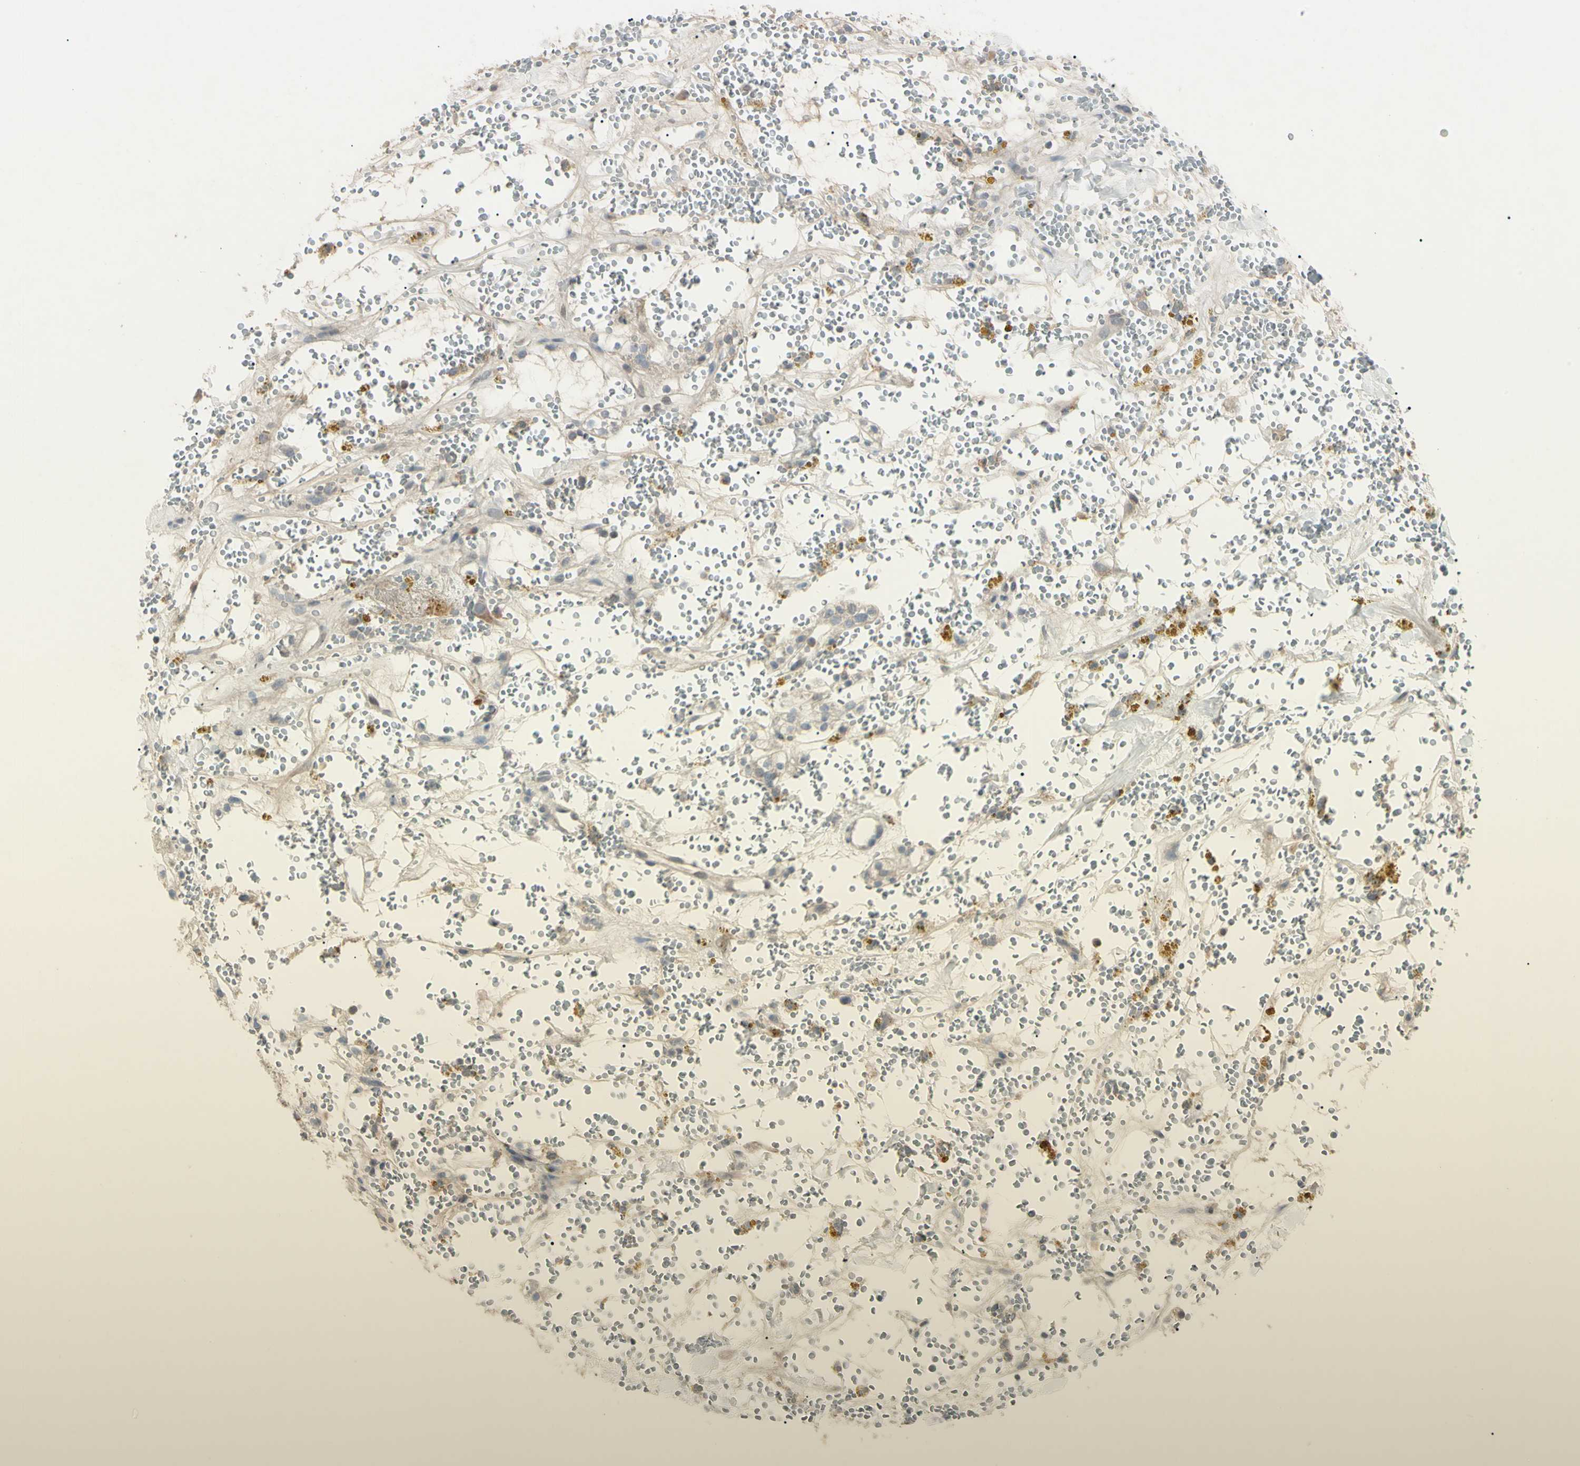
{"staining": {"intensity": "negative", "quantity": "none", "location": "none"}, "tissue": "renal cancer", "cell_type": "Tumor cells", "image_type": "cancer", "snomed": [{"axis": "morphology", "description": "Adenocarcinoma, NOS"}, {"axis": "topography", "description": "Kidney"}], "caption": "This is an IHC histopathology image of human renal cancer (adenocarcinoma). There is no positivity in tumor cells.", "gene": "PIAS4", "patient": {"sex": "male", "age": 61}}